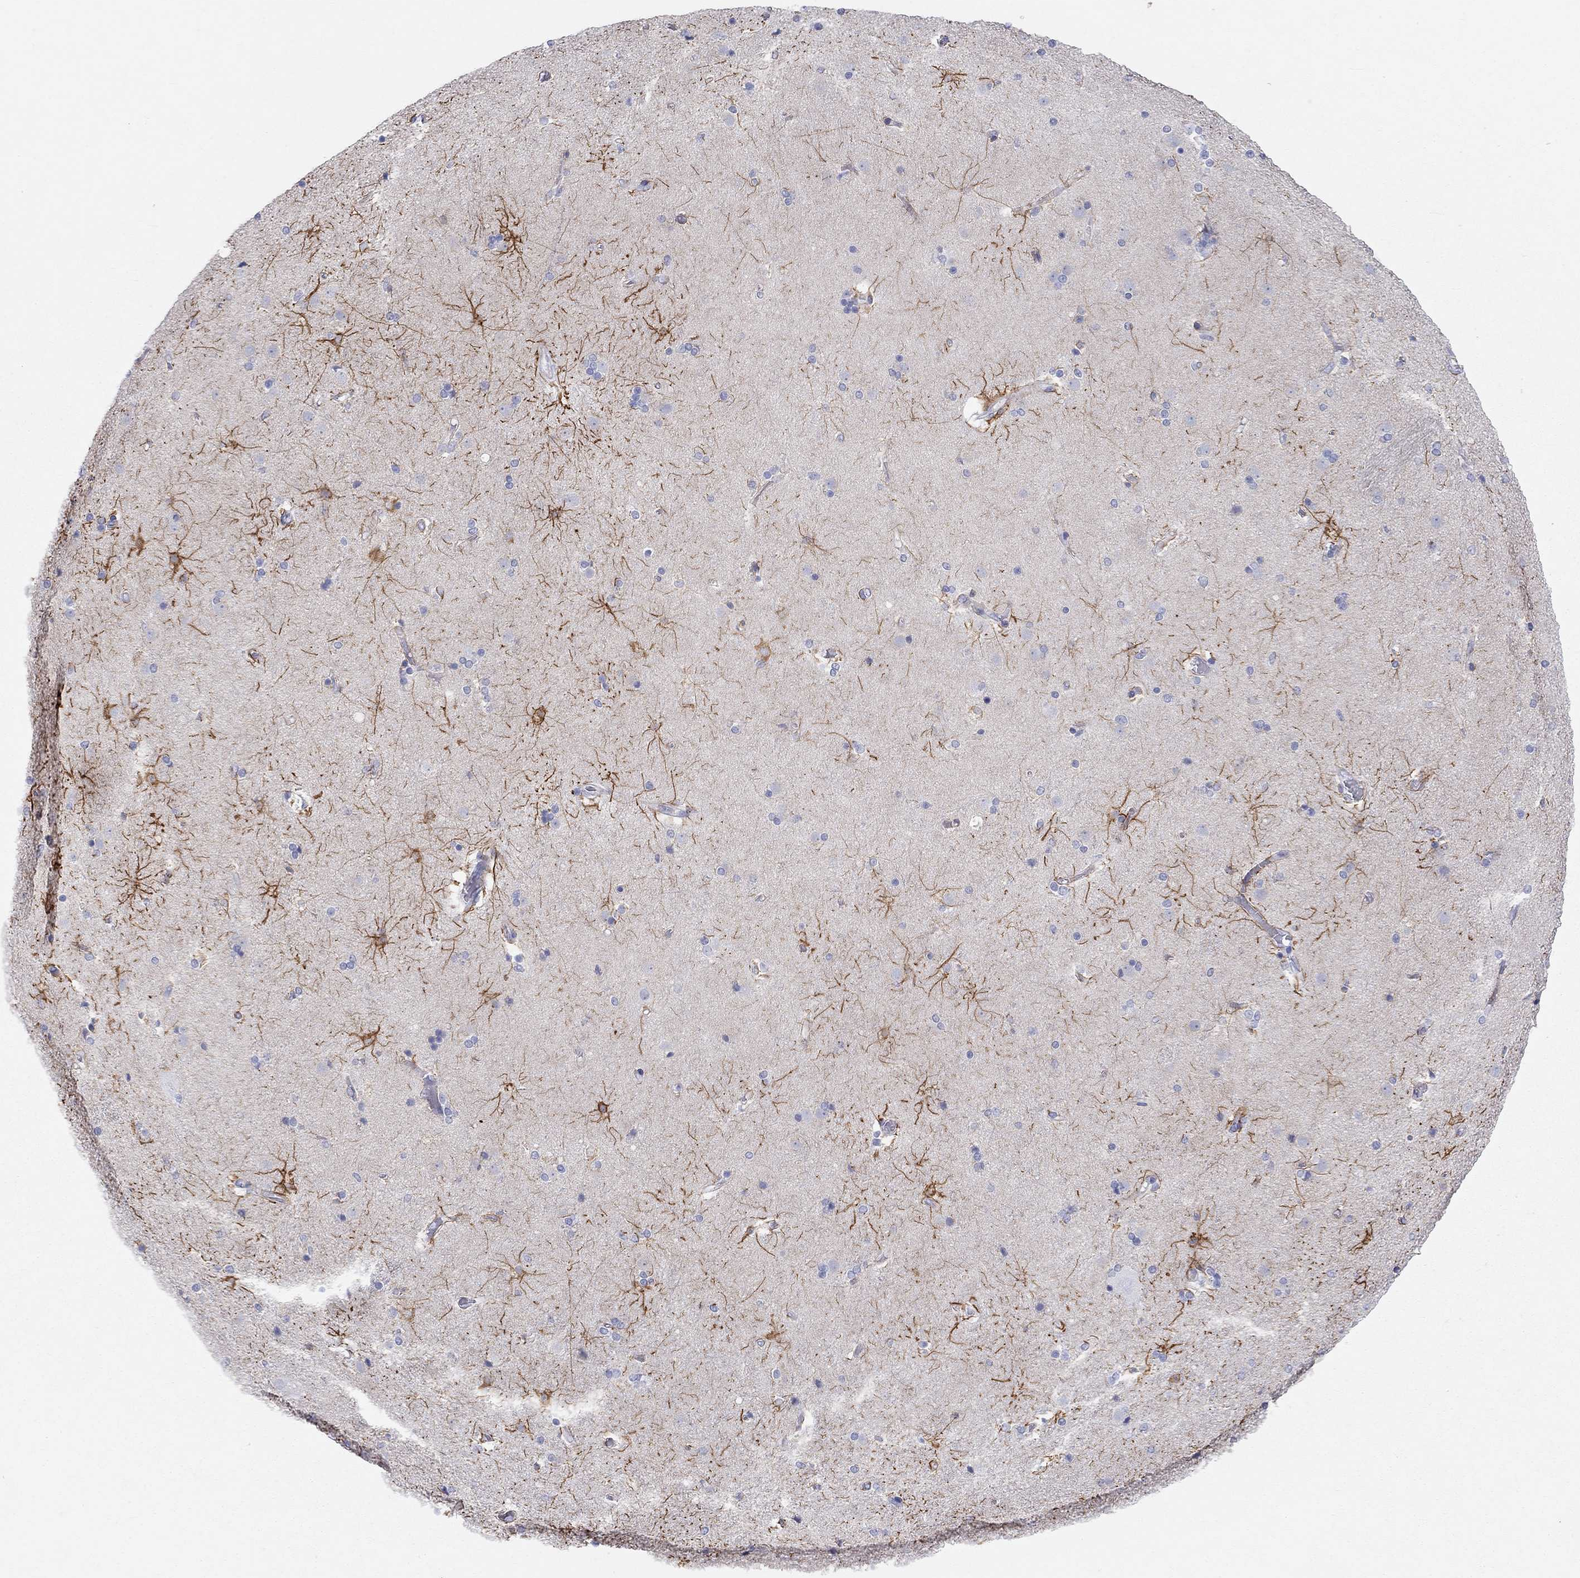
{"staining": {"intensity": "strong", "quantity": "<25%", "location": "cytoplasmic/membranous"}, "tissue": "caudate", "cell_type": "Glial cells", "image_type": "normal", "snomed": [{"axis": "morphology", "description": "Normal tissue, NOS"}, {"axis": "topography", "description": "Lateral ventricle wall"}], "caption": "Strong cytoplasmic/membranous staining for a protein is appreciated in about <25% of glial cells of normal caudate using immunohistochemistry.", "gene": "PCDHGC5", "patient": {"sex": "female", "age": 71}}